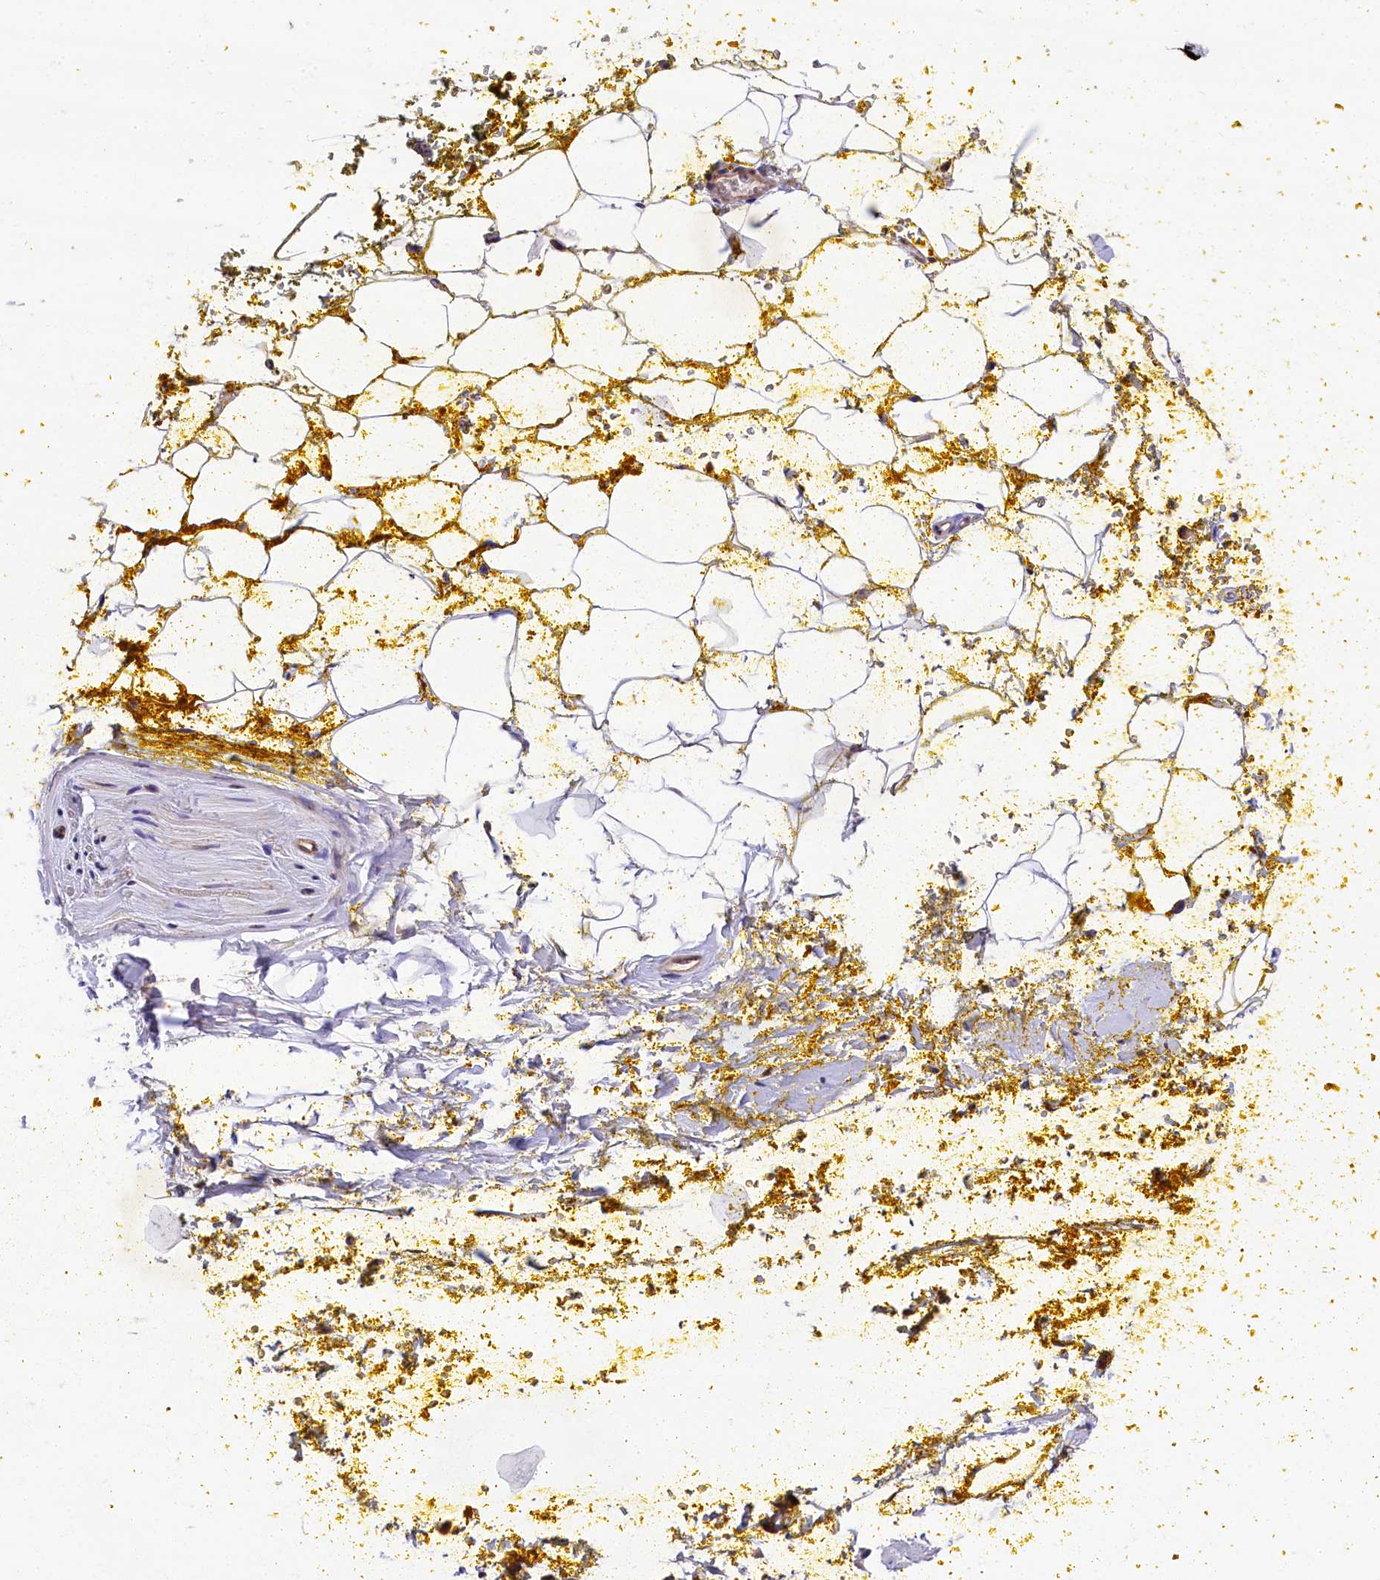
{"staining": {"intensity": "negative", "quantity": "none", "location": "none"}, "tissue": "adipose tissue", "cell_type": "Adipocytes", "image_type": "normal", "snomed": [{"axis": "morphology", "description": "Normal tissue, NOS"}, {"axis": "morphology", "description": "Adenocarcinoma, Low grade"}, {"axis": "topography", "description": "Prostate"}, {"axis": "topography", "description": "Peripheral nerve tissue"}], "caption": "This is a histopathology image of immunohistochemistry (IHC) staining of unremarkable adipose tissue, which shows no expression in adipocytes.", "gene": "EIF6", "patient": {"sex": "male", "age": 63}}